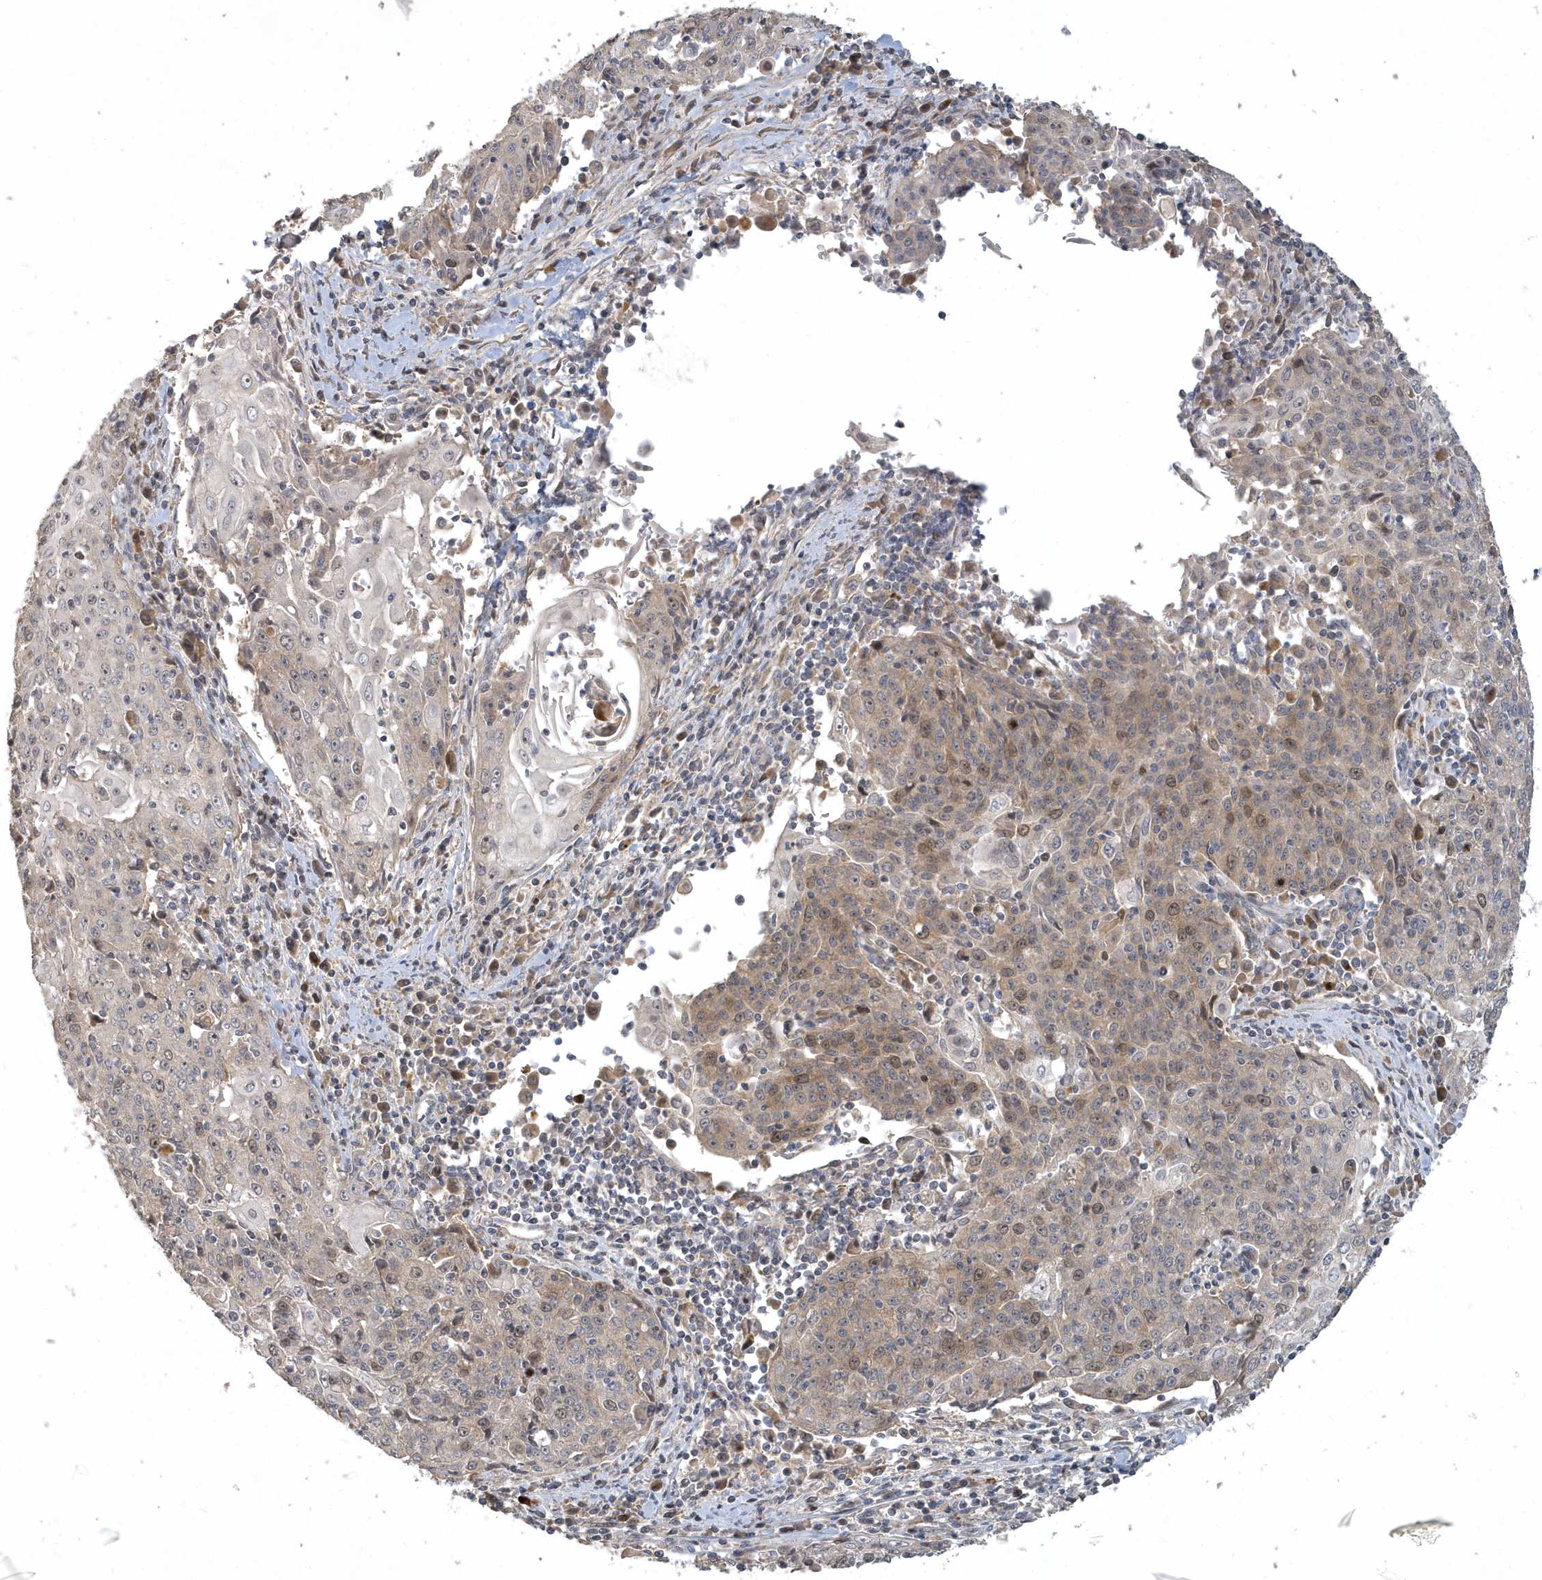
{"staining": {"intensity": "moderate", "quantity": "<25%", "location": "cytoplasmic/membranous,nuclear"}, "tissue": "cervical cancer", "cell_type": "Tumor cells", "image_type": "cancer", "snomed": [{"axis": "morphology", "description": "Squamous cell carcinoma, NOS"}, {"axis": "topography", "description": "Cervix"}], "caption": "This histopathology image exhibits immunohistochemistry staining of squamous cell carcinoma (cervical), with low moderate cytoplasmic/membranous and nuclear expression in approximately <25% of tumor cells.", "gene": "TRAIP", "patient": {"sex": "female", "age": 48}}